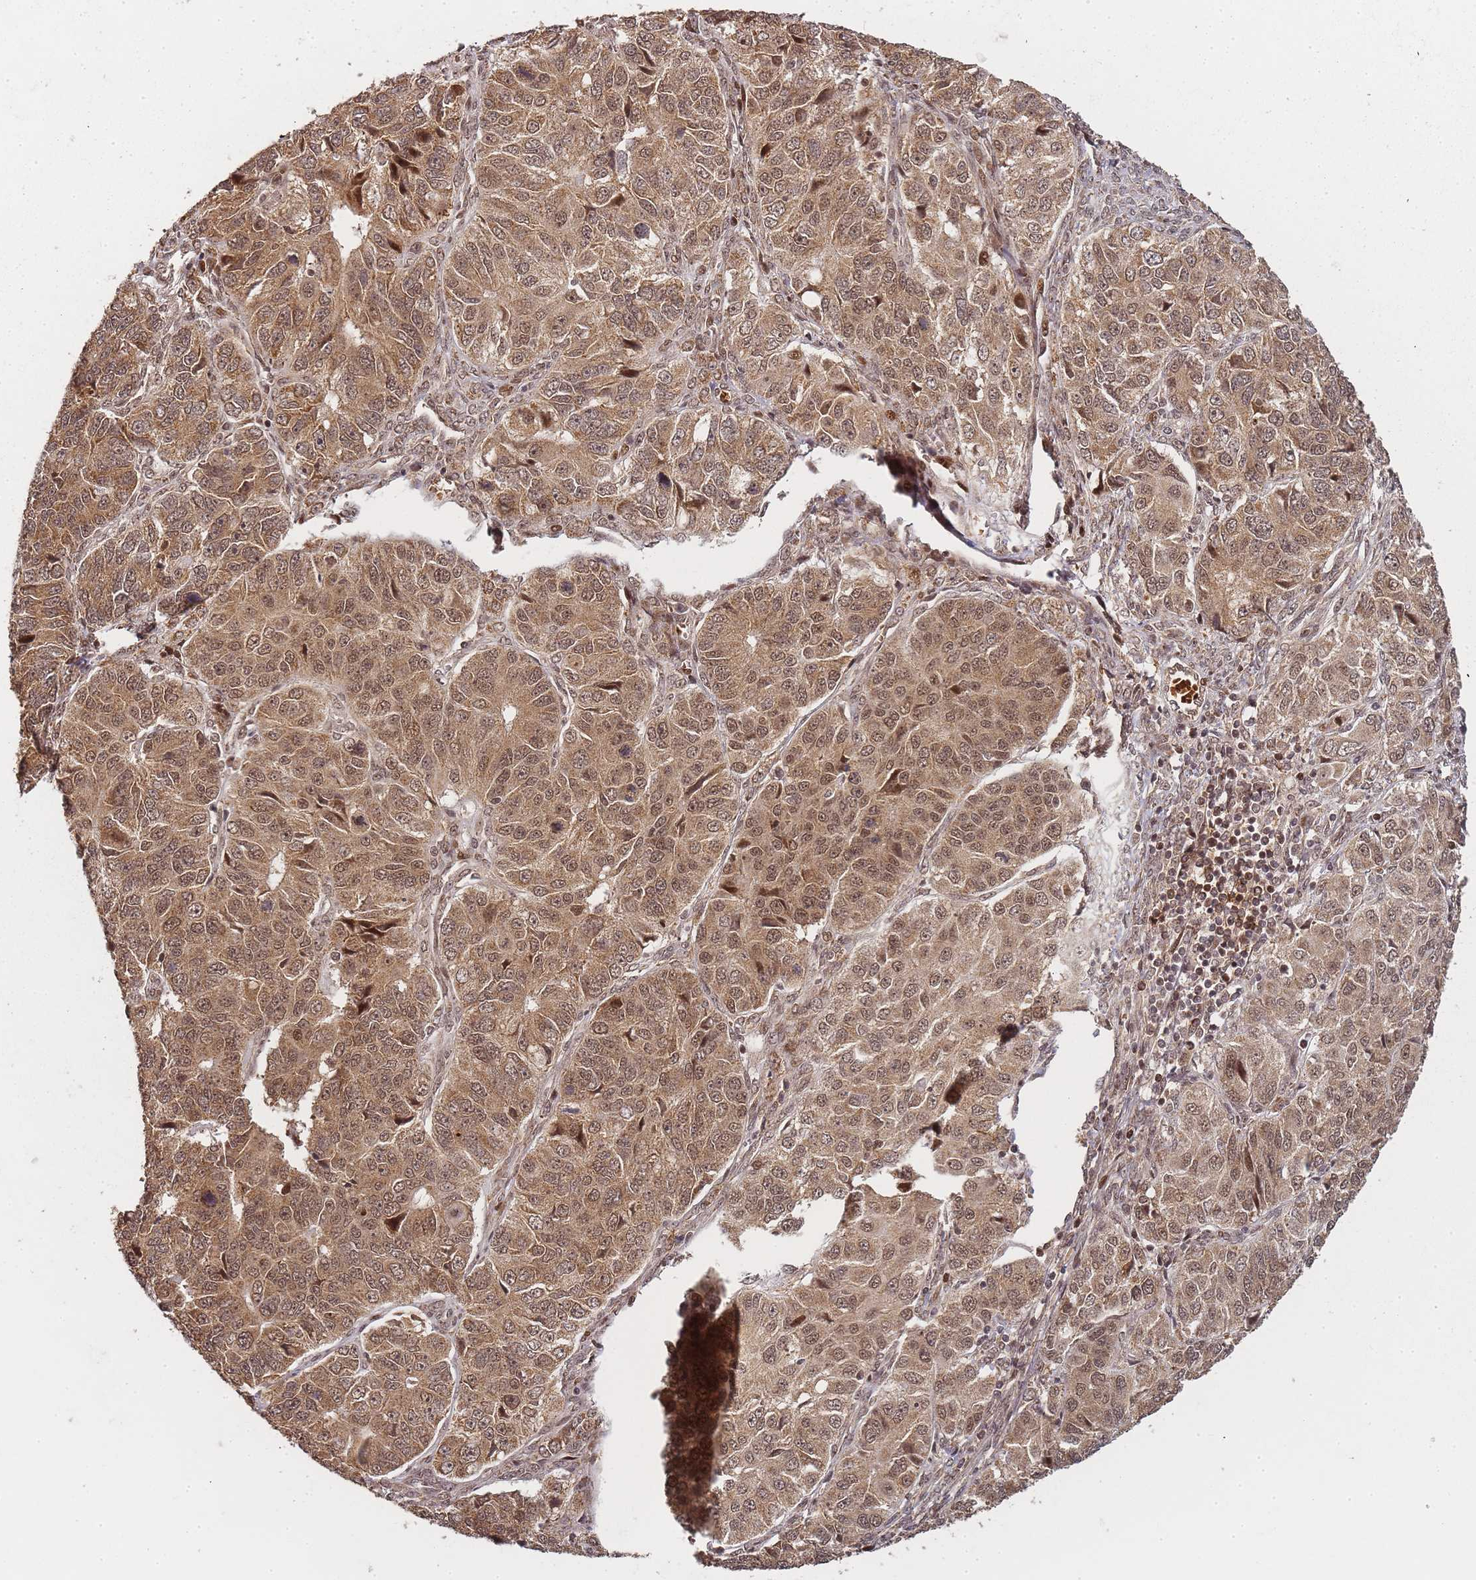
{"staining": {"intensity": "moderate", "quantity": ">75%", "location": "cytoplasmic/membranous,nuclear"}, "tissue": "ovarian cancer", "cell_type": "Tumor cells", "image_type": "cancer", "snomed": [{"axis": "morphology", "description": "Carcinoma, endometroid"}, {"axis": "topography", "description": "Ovary"}], "caption": "A brown stain shows moderate cytoplasmic/membranous and nuclear expression of a protein in ovarian cancer tumor cells.", "gene": "ZNF497", "patient": {"sex": "female", "age": 51}}